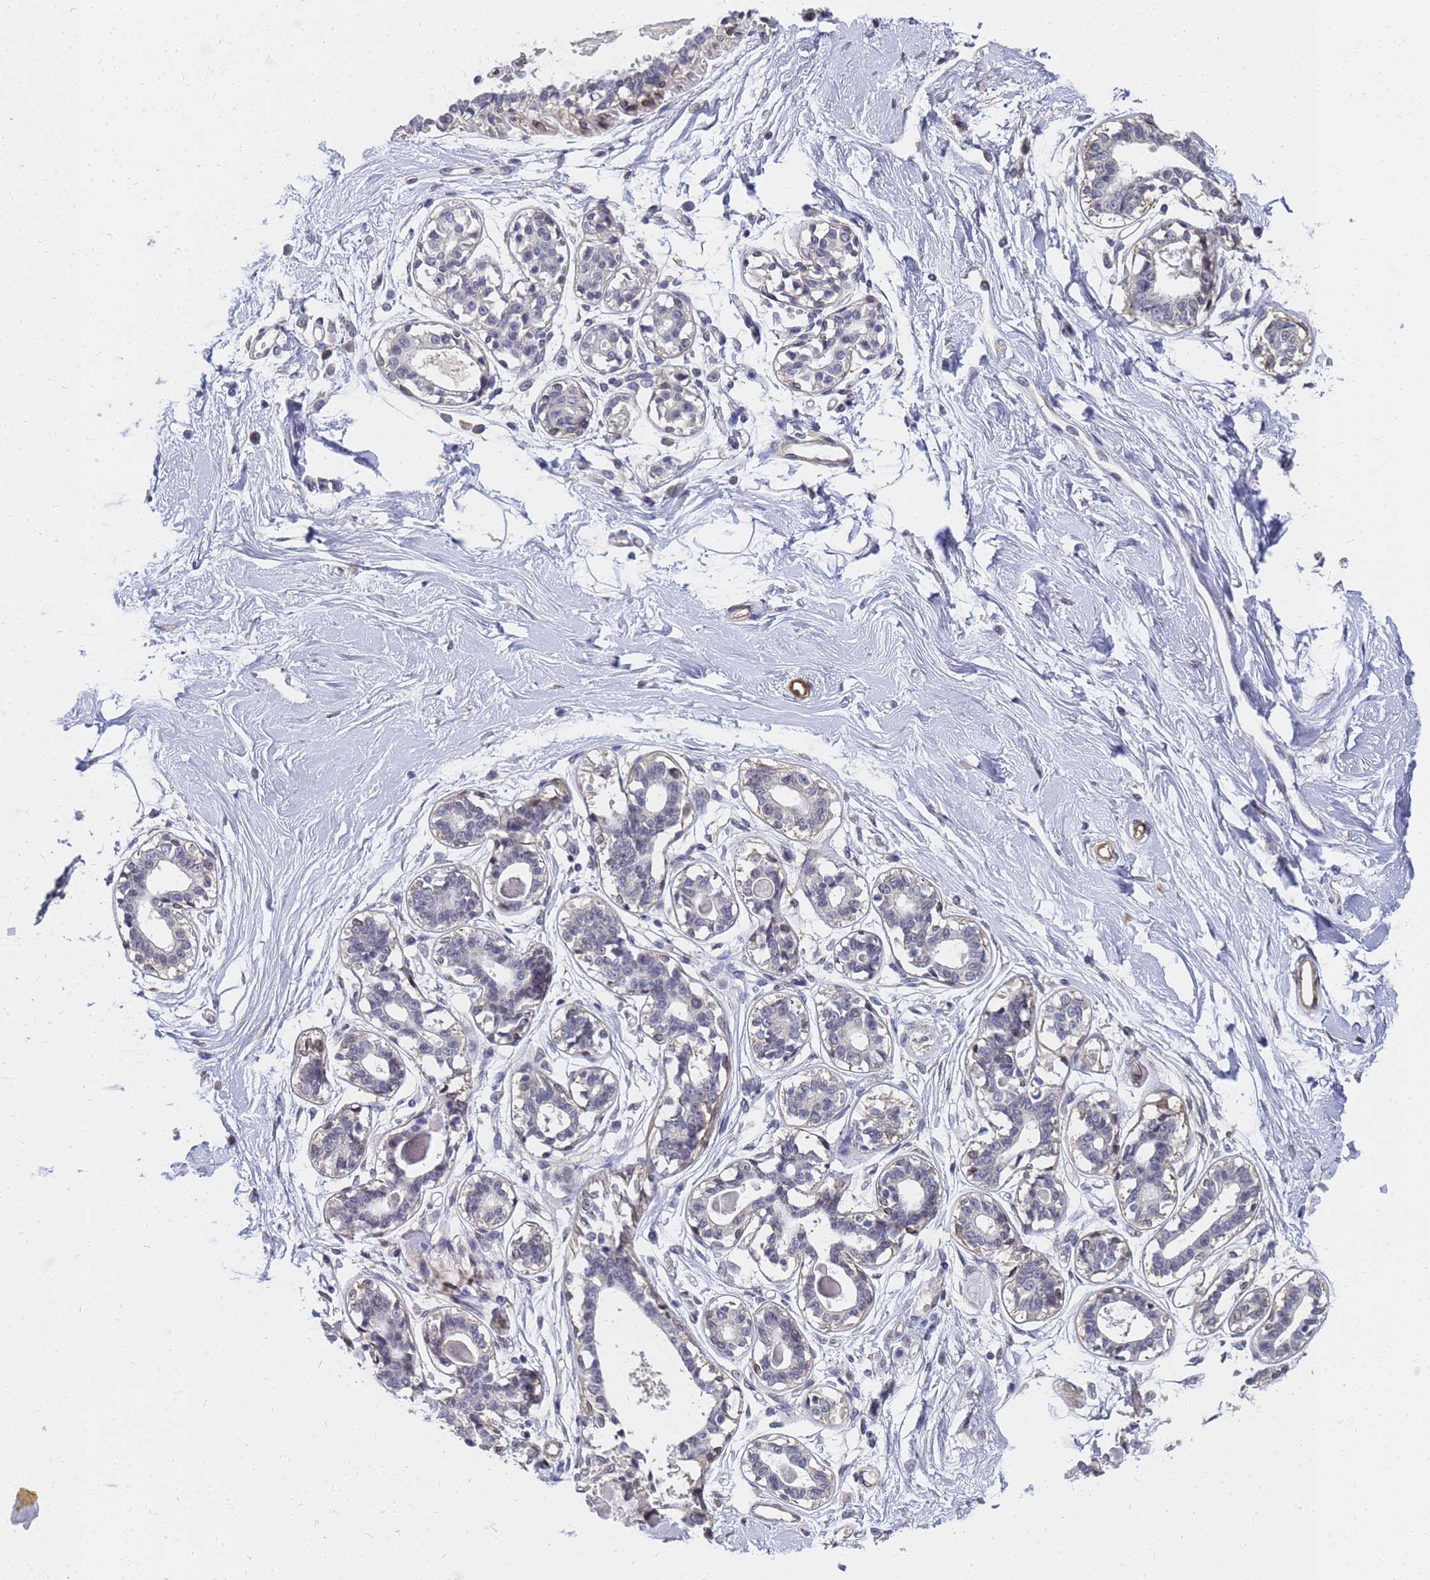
{"staining": {"intensity": "negative", "quantity": "none", "location": "none"}, "tissue": "breast", "cell_type": "Adipocytes", "image_type": "normal", "snomed": [{"axis": "morphology", "description": "Normal tissue, NOS"}, {"axis": "topography", "description": "Breast"}], "caption": "Protein analysis of unremarkable breast shows no significant positivity in adipocytes.", "gene": "FAM166B", "patient": {"sex": "female", "age": 45}}